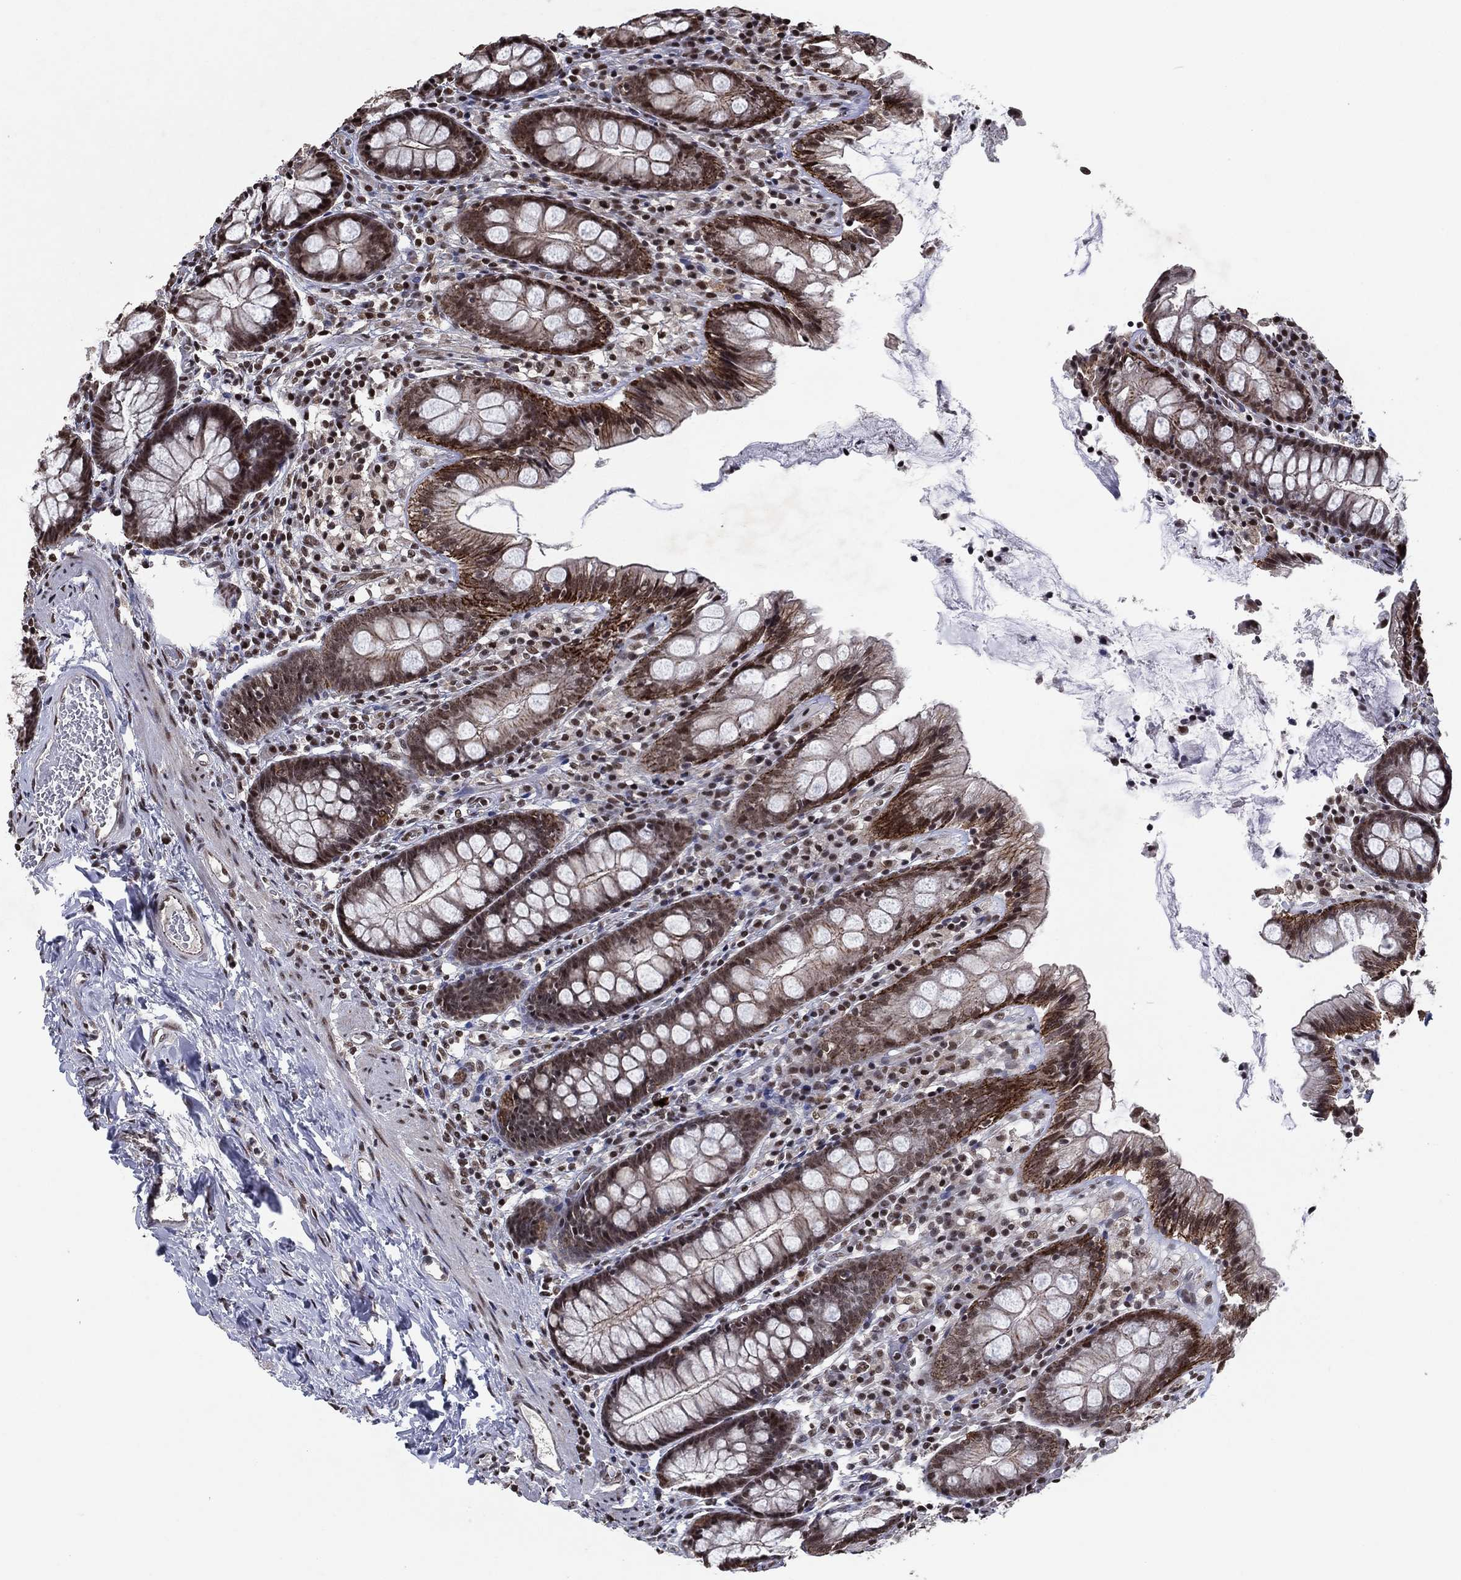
{"staining": {"intensity": "strong", "quantity": "25%-75%", "location": "cytoplasmic/membranous,nuclear"}, "tissue": "colon", "cell_type": "Glandular cells", "image_type": "normal", "snomed": [{"axis": "morphology", "description": "Normal tissue, NOS"}, {"axis": "topography", "description": "Colon"}], "caption": "The photomicrograph reveals a brown stain indicating the presence of a protein in the cytoplasmic/membranous,nuclear of glandular cells in colon.", "gene": "ZBTB42", "patient": {"sex": "female", "age": 86}}